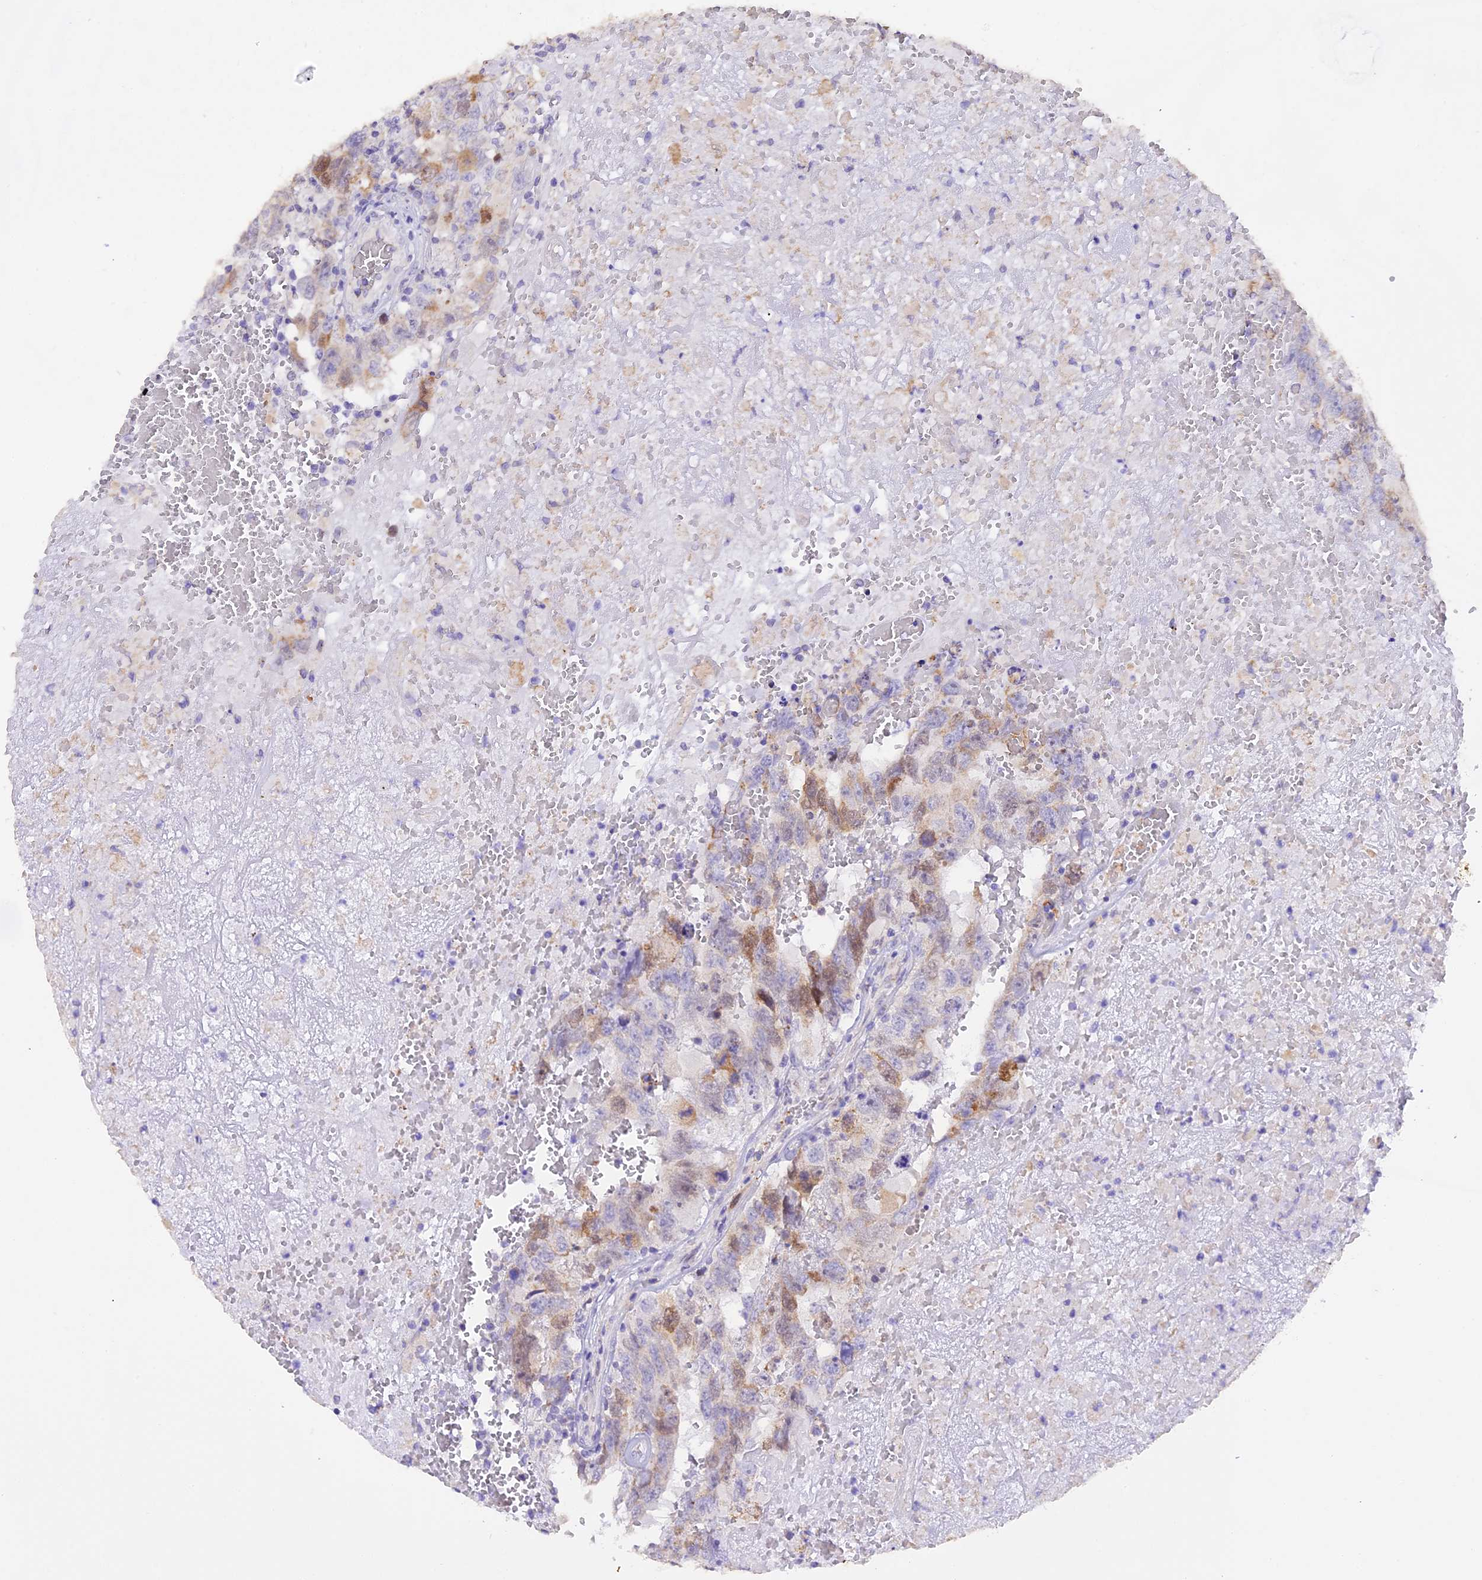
{"staining": {"intensity": "weak", "quantity": "25%-75%", "location": "nuclear"}, "tissue": "testis cancer", "cell_type": "Tumor cells", "image_type": "cancer", "snomed": [{"axis": "morphology", "description": "Carcinoma, Embryonal, NOS"}, {"axis": "topography", "description": "Testis"}], "caption": "There is low levels of weak nuclear staining in tumor cells of embryonal carcinoma (testis), as demonstrated by immunohistochemical staining (brown color).", "gene": "PKIA", "patient": {"sex": "male", "age": 45}}